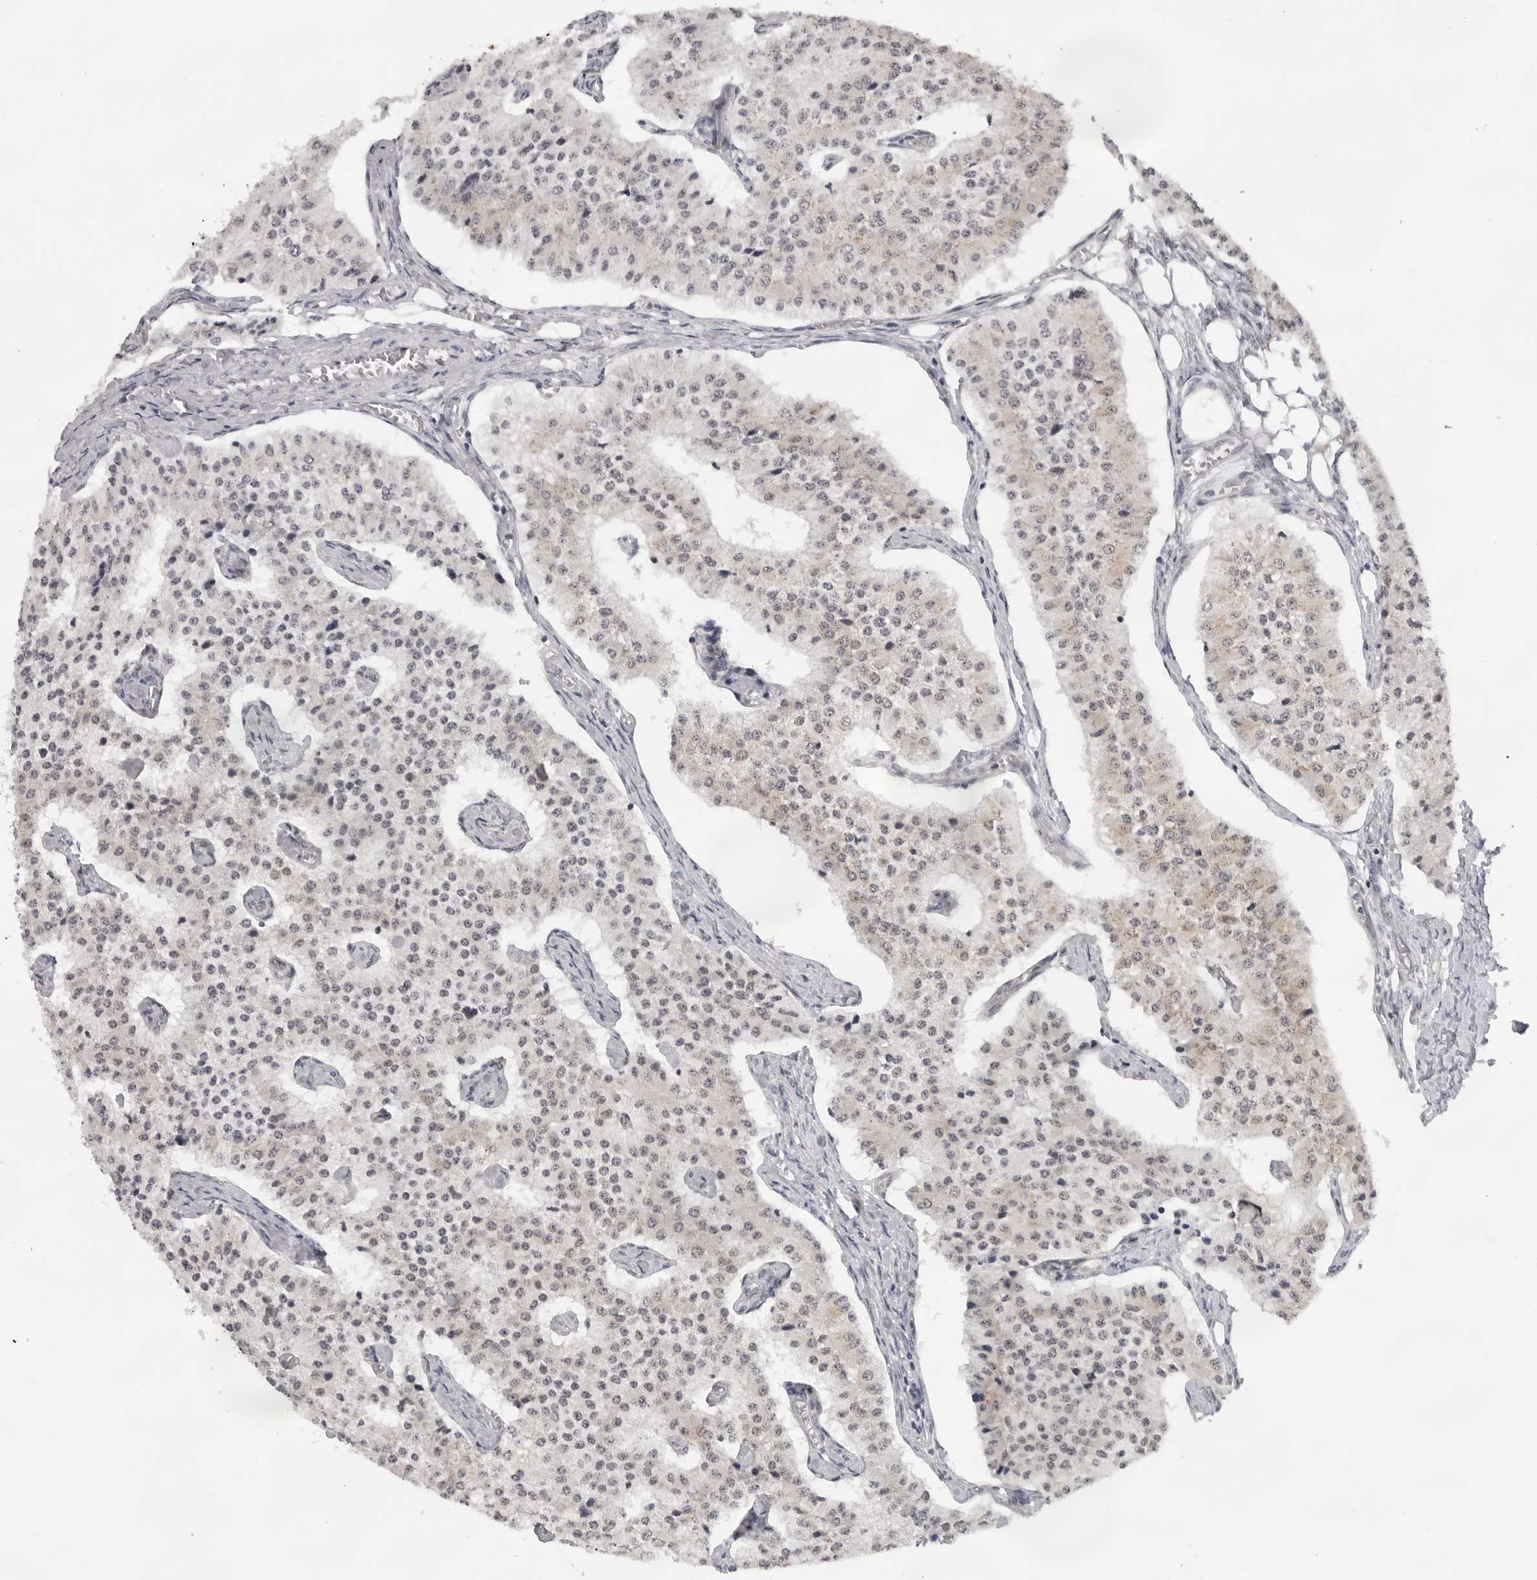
{"staining": {"intensity": "negative", "quantity": "none", "location": "none"}, "tissue": "carcinoid", "cell_type": "Tumor cells", "image_type": "cancer", "snomed": [{"axis": "morphology", "description": "Carcinoid, malignant, NOS"}, {"axis": "topography", "description": "Colon"}], "caption": "Micrograph shows no protein staining in tumor cells of carcinoid tissue. (DAB IHC visualized using brightfield microscopy, high magnification).", "gene": "CASP7", "patient": {"sex": "female", "age": 52}}